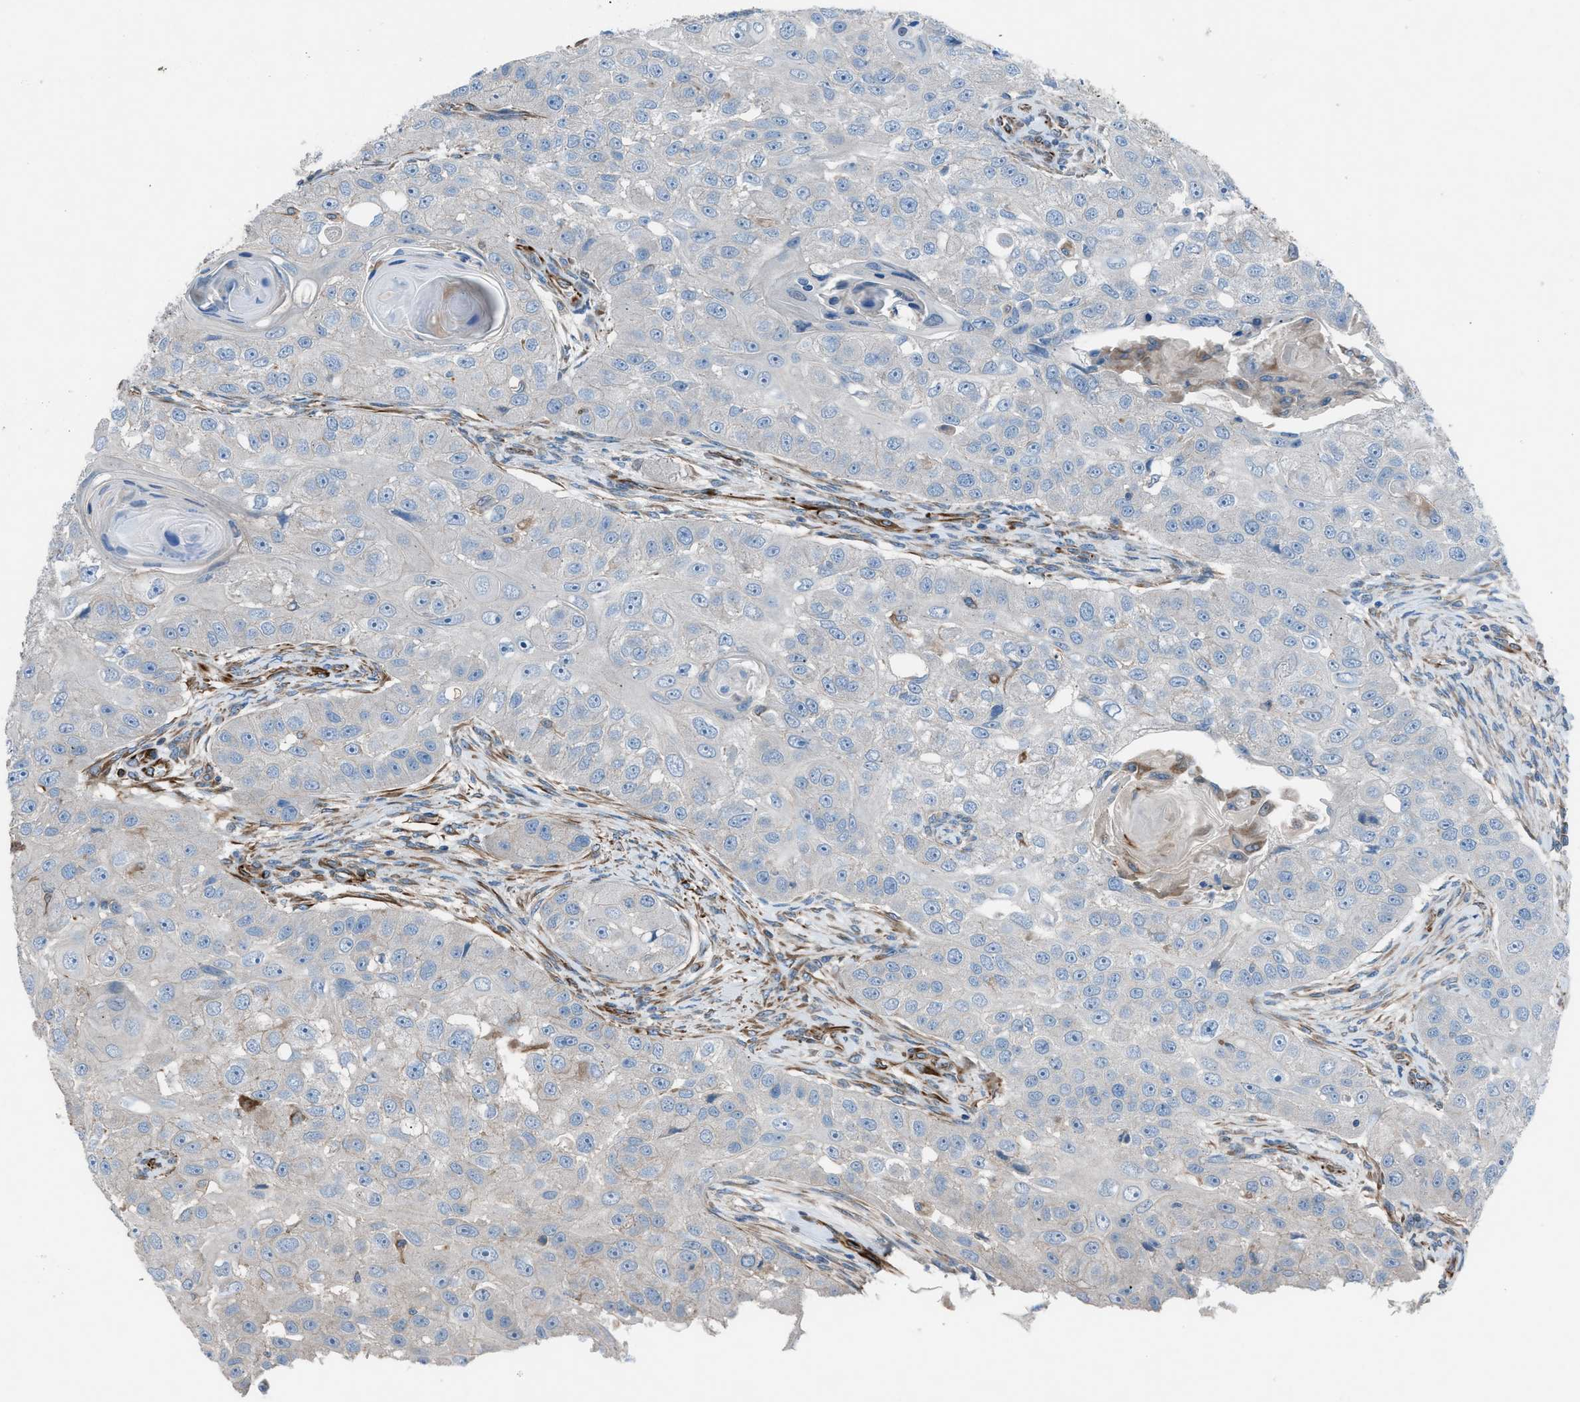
{"staining": {"intensity": "negative", "quantity": "none", "location": "none"}, "tissue": "head and neck cancer", "cell_type": "Tumor cells", "image_type": "cancer", "snomed": [{"axis": "morphology", "description": "Normal tissue, NOS"}, {"axis": "morphology", "description": "Squamous cell carcinoma, NOS"}, {"axis": "topography", "description": "Skeletal muscle"}, {"axis": "topography", "description": "Head-Neck"}], "caption": "Immunohistochemistry of human head and neck squamous cell carcinoma reveals no staining in tumor cells.", "gene": "CABP7", "patient": {"sex": "male", "age": 51}}